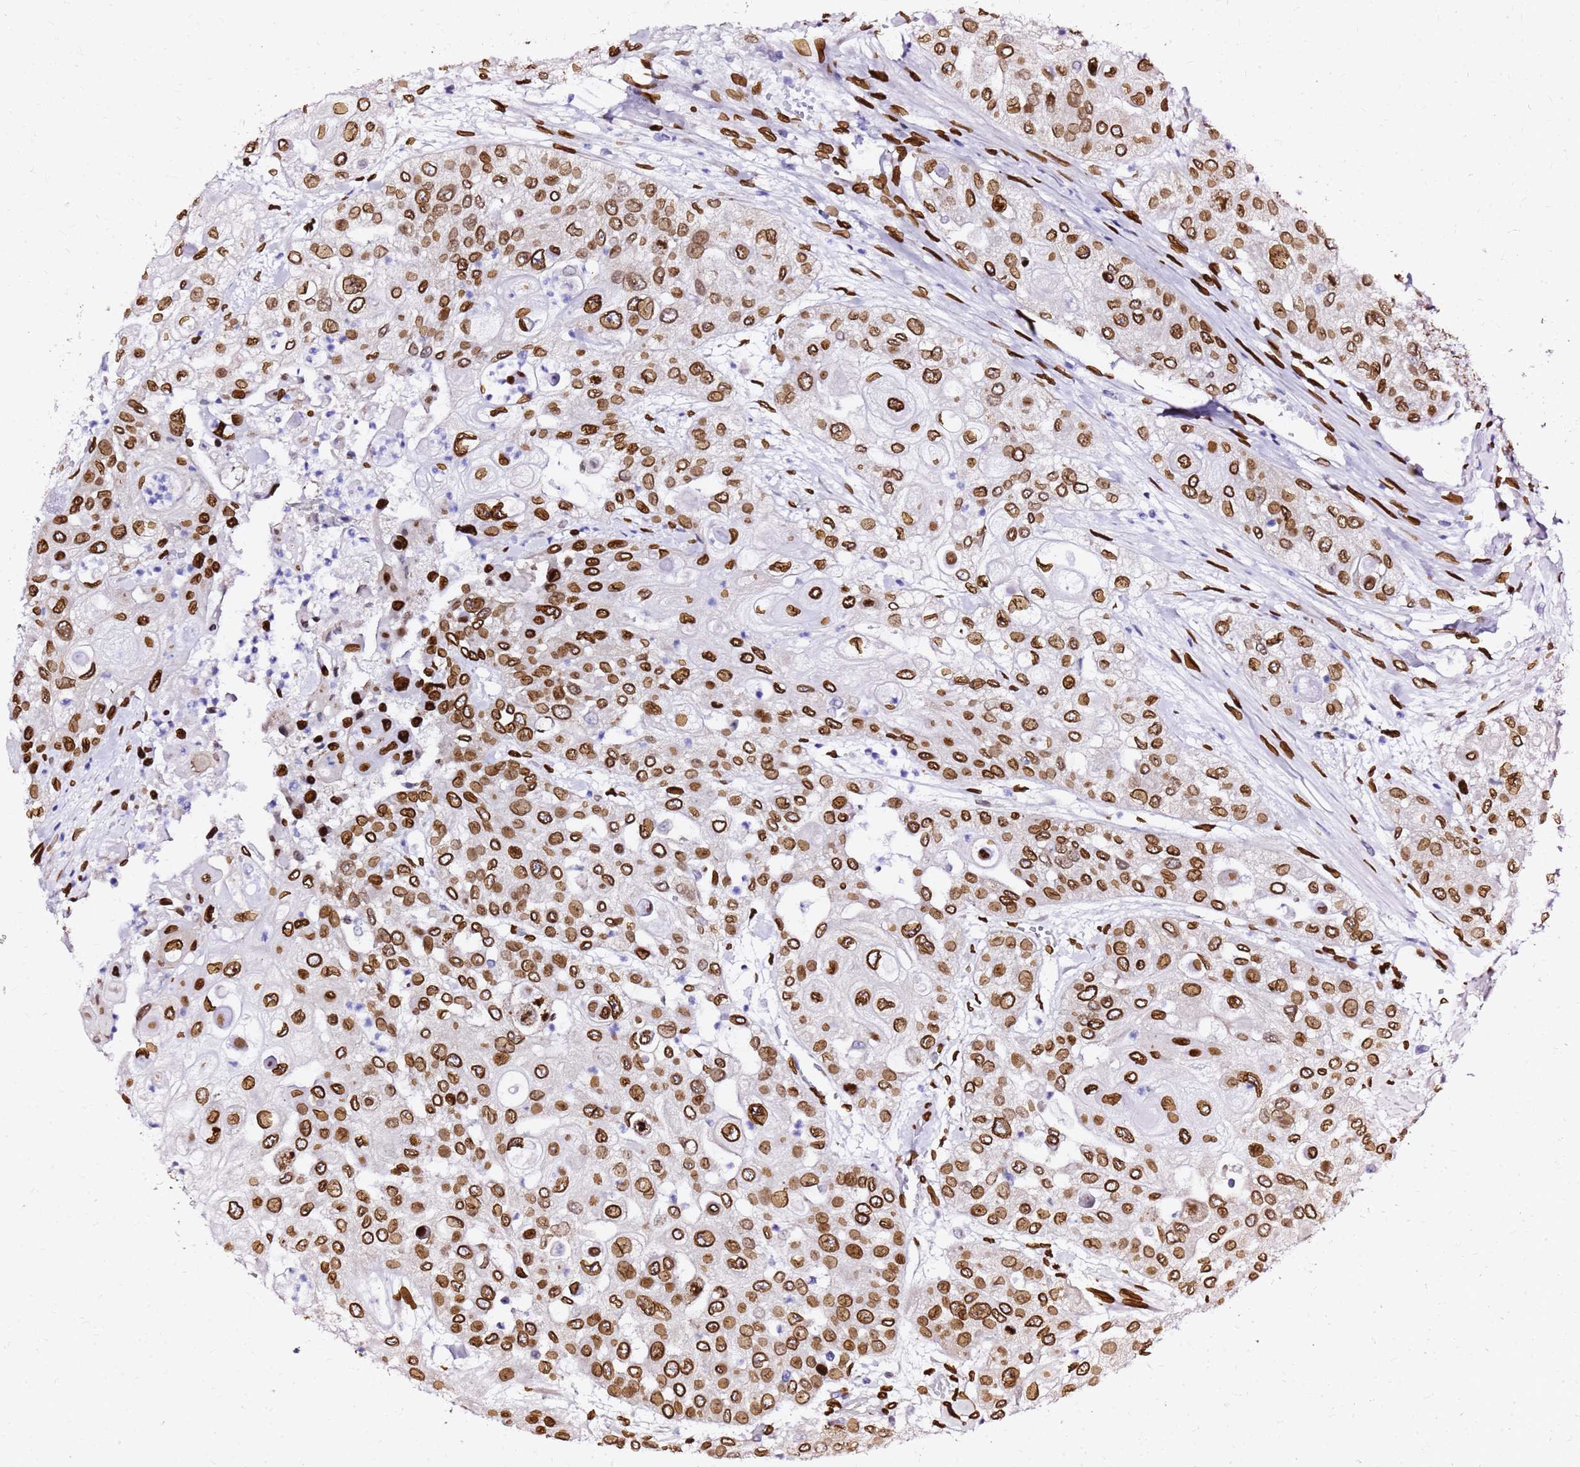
{"staining": {"intensity": "strong", "quantity": ">75%", "location": "cytoplasmic/membranous,nuclear"}, "tissue": "urothelial cancer", "cell_type": "Tumor cells", "image_type": "cancer", "snomed": [{"axis": "morphology", "description": "Urothelial carcinoma, High grade"}, {"axis": "topography", "description": "Urinary bladder"}], "caption": "Urothelial cancer stained with immunohistochemistry (IHC) reveals strong cytoplasmic/membranous and nuclear expression in approximately >75% of tumor cells.", "gene": "C6orf141", "patient": {"sex": "female", "age": 79}}